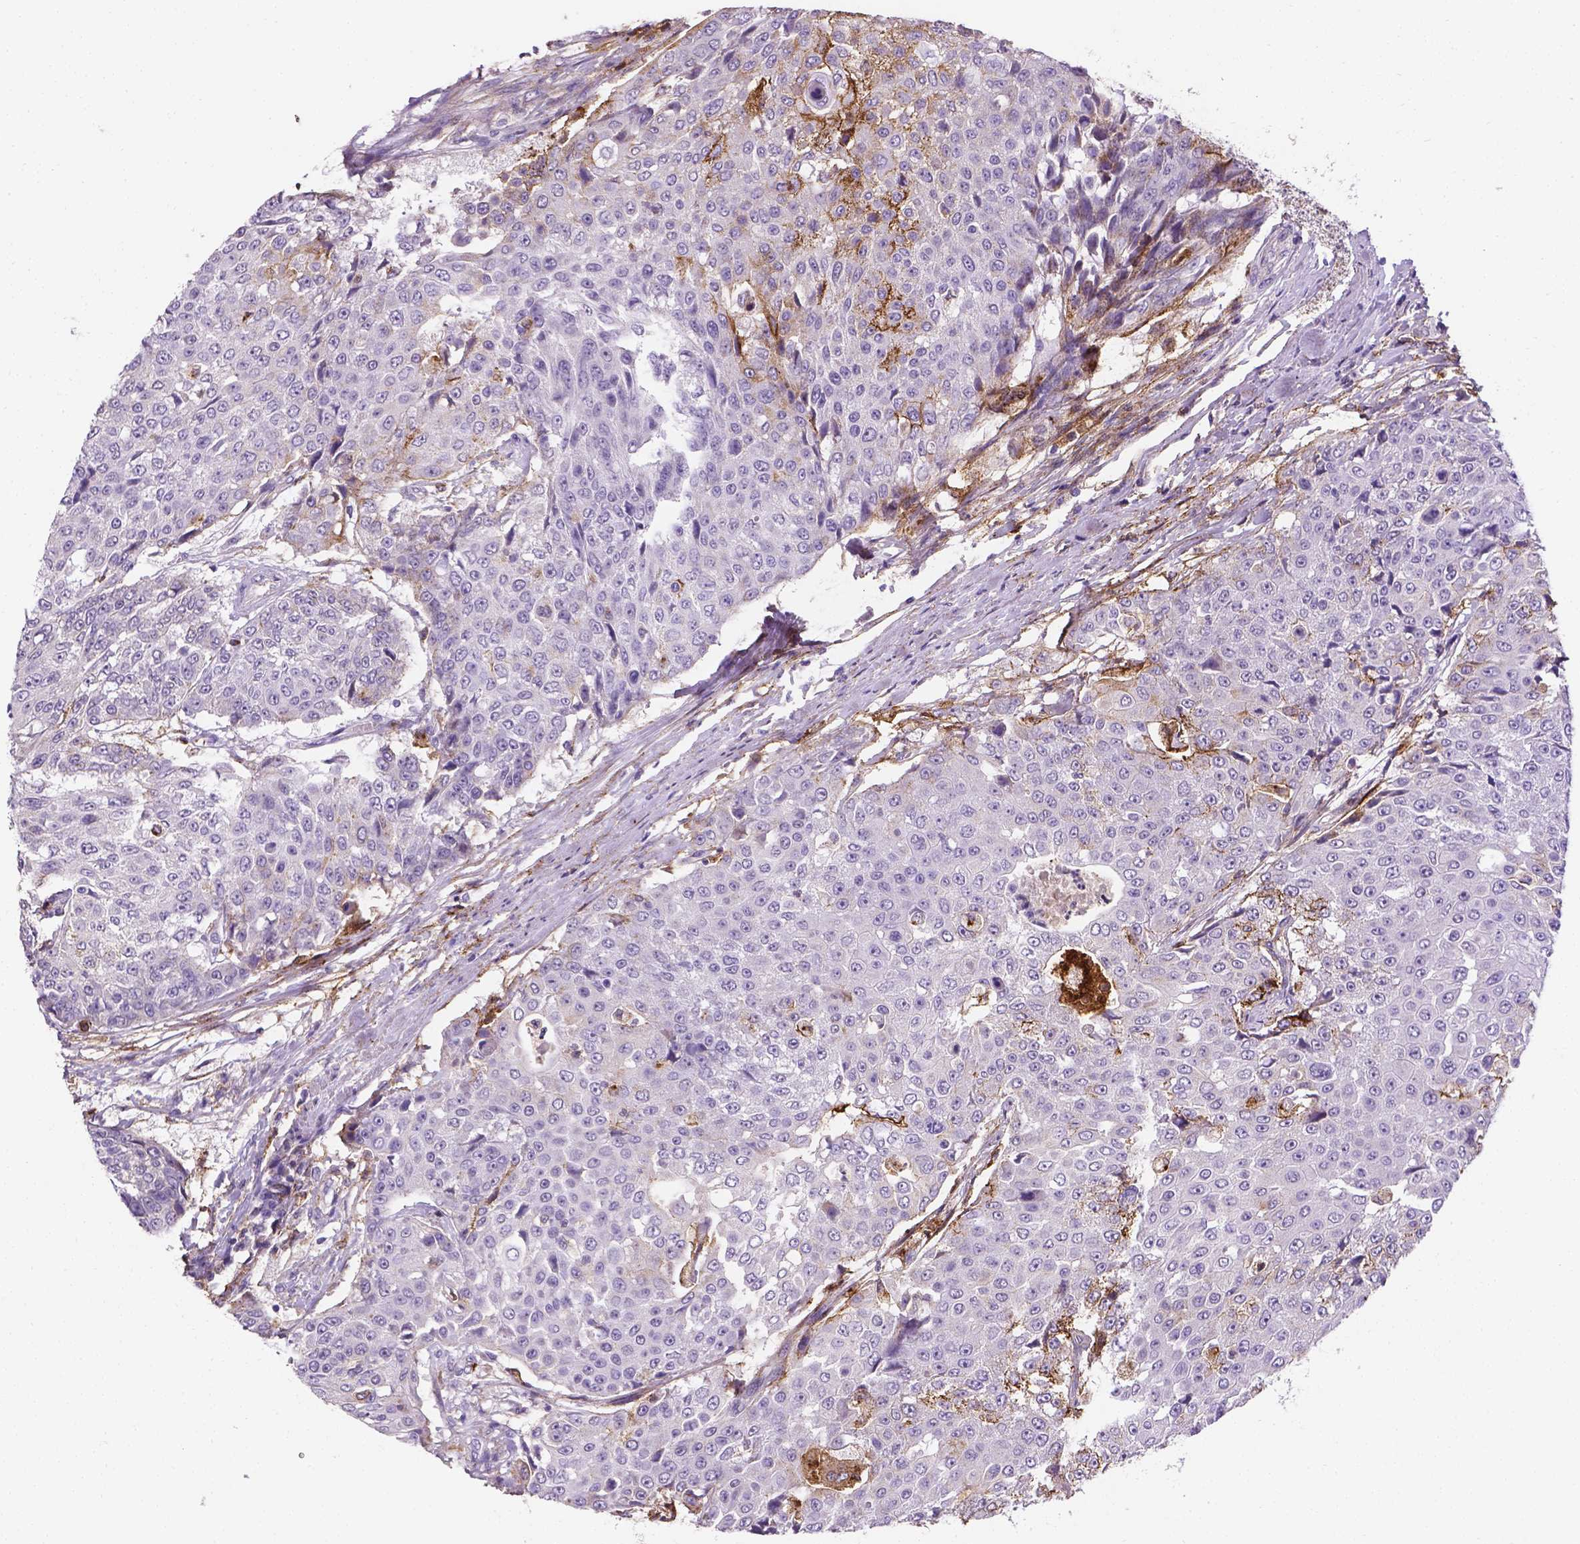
{"staining": {"intensity": "negative", "quantity": "none", "location": "none"}, "tissue": "urothelial cancer", "cell_type": "Tumor cells", "image_type": "cancer", "snomed": [{"axis": "morphology", "description": "Urothelial carcinoma, High grade"}, {"axis": "topography", "description": "Urinary bladder"}], "caption": "There is no significant expression in tumor cells of urothelial cancer.", "gene": "APOE", "patient": {"sex": "female", "age": 63}}